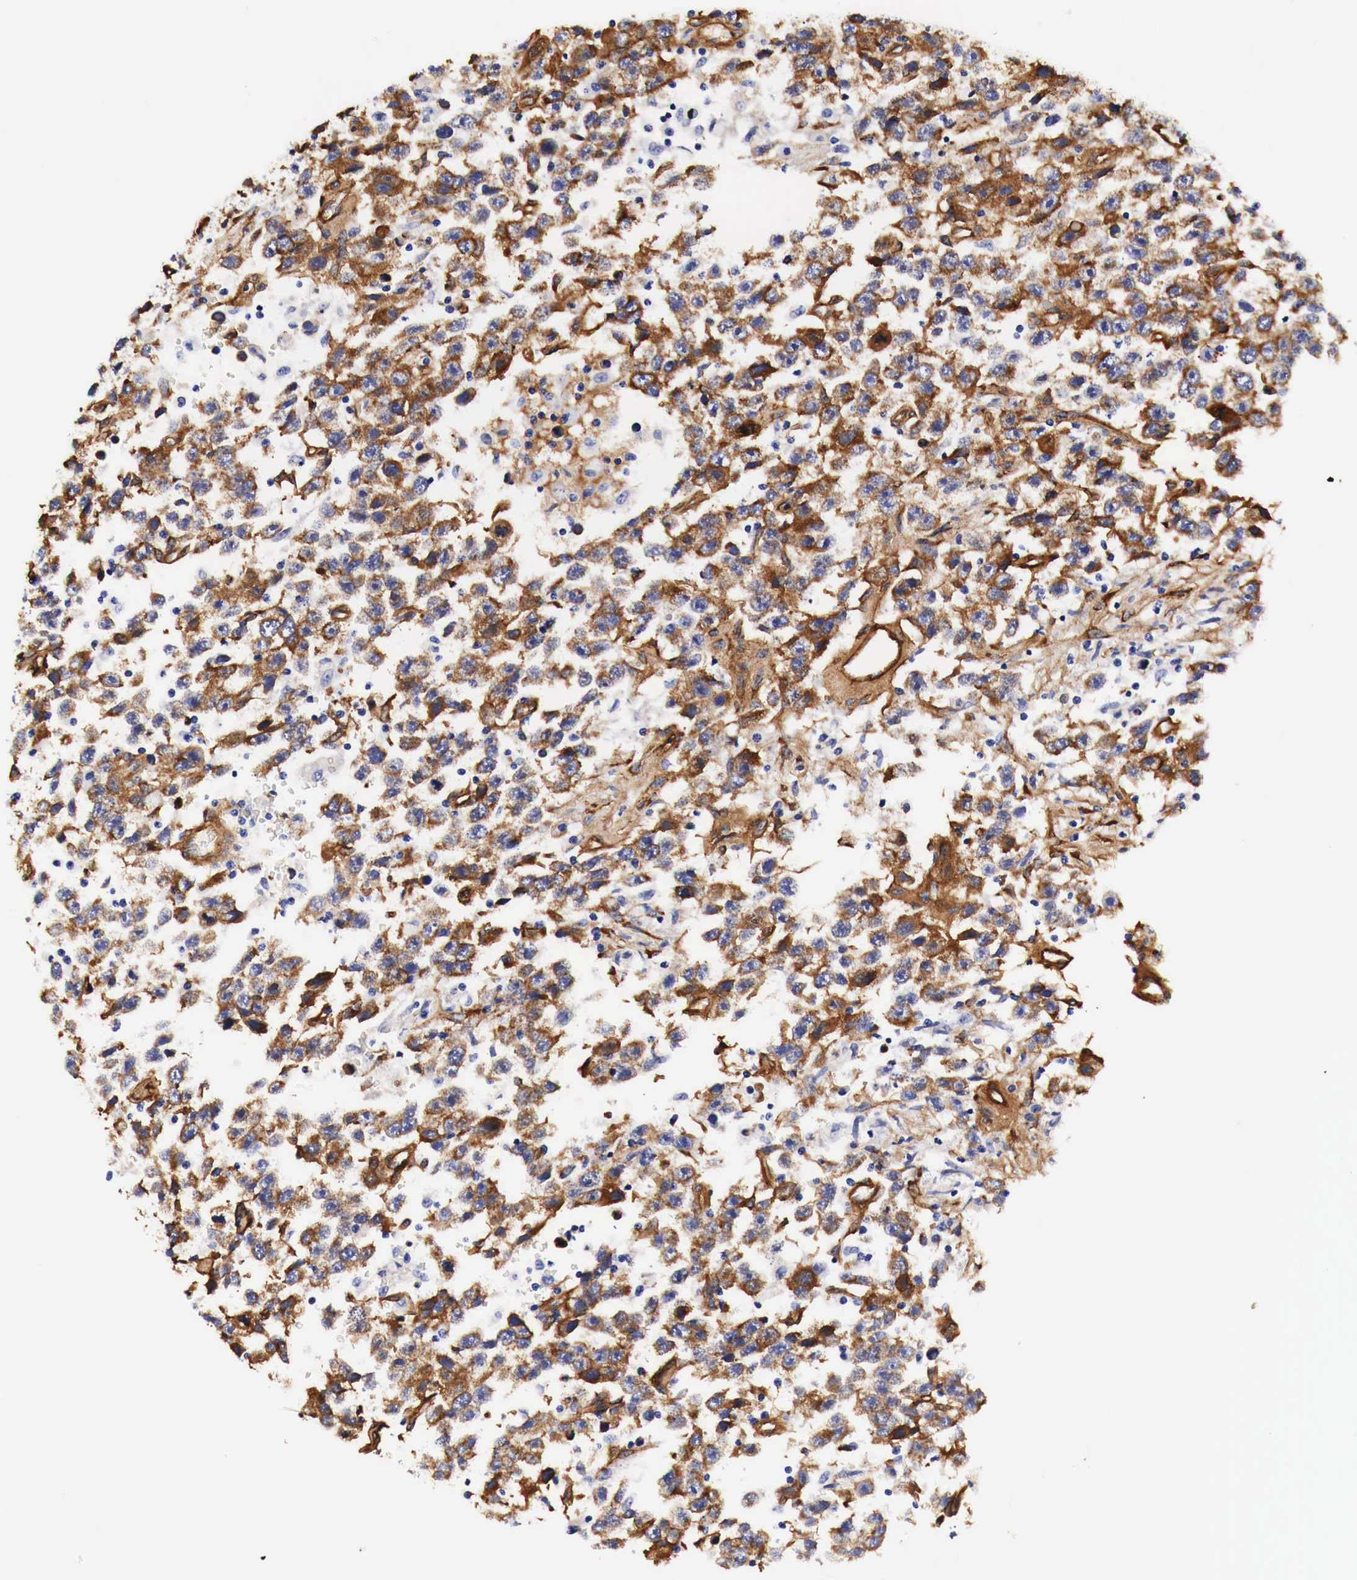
{"staining": {"intensity": "moderate", "quantity": "25%-75%", "location": "cytoplasmic/membranous"}, "tissue": "testis cancer", "cell_type": "Tumor cells", "image_type": "cancer", "snomed": [{"axis": "morphology", "description": "Seminoma, NOS"}, {"axis": "topography", "description": "Testis"}], "caption": "Immunohistochemistry (IHC) histopathology image of neoplastic tissue: seminoma (testis) stained using immunohistochemistry (IHC) shows medium levels of moderate protein expression localized specifically in the cytoplasmic/membranous of tumor cells, appearing as a cytoplasmic/membranous brown color.", "gene": "LAMB2", "patient": {"sex": "male", "age": 41}}